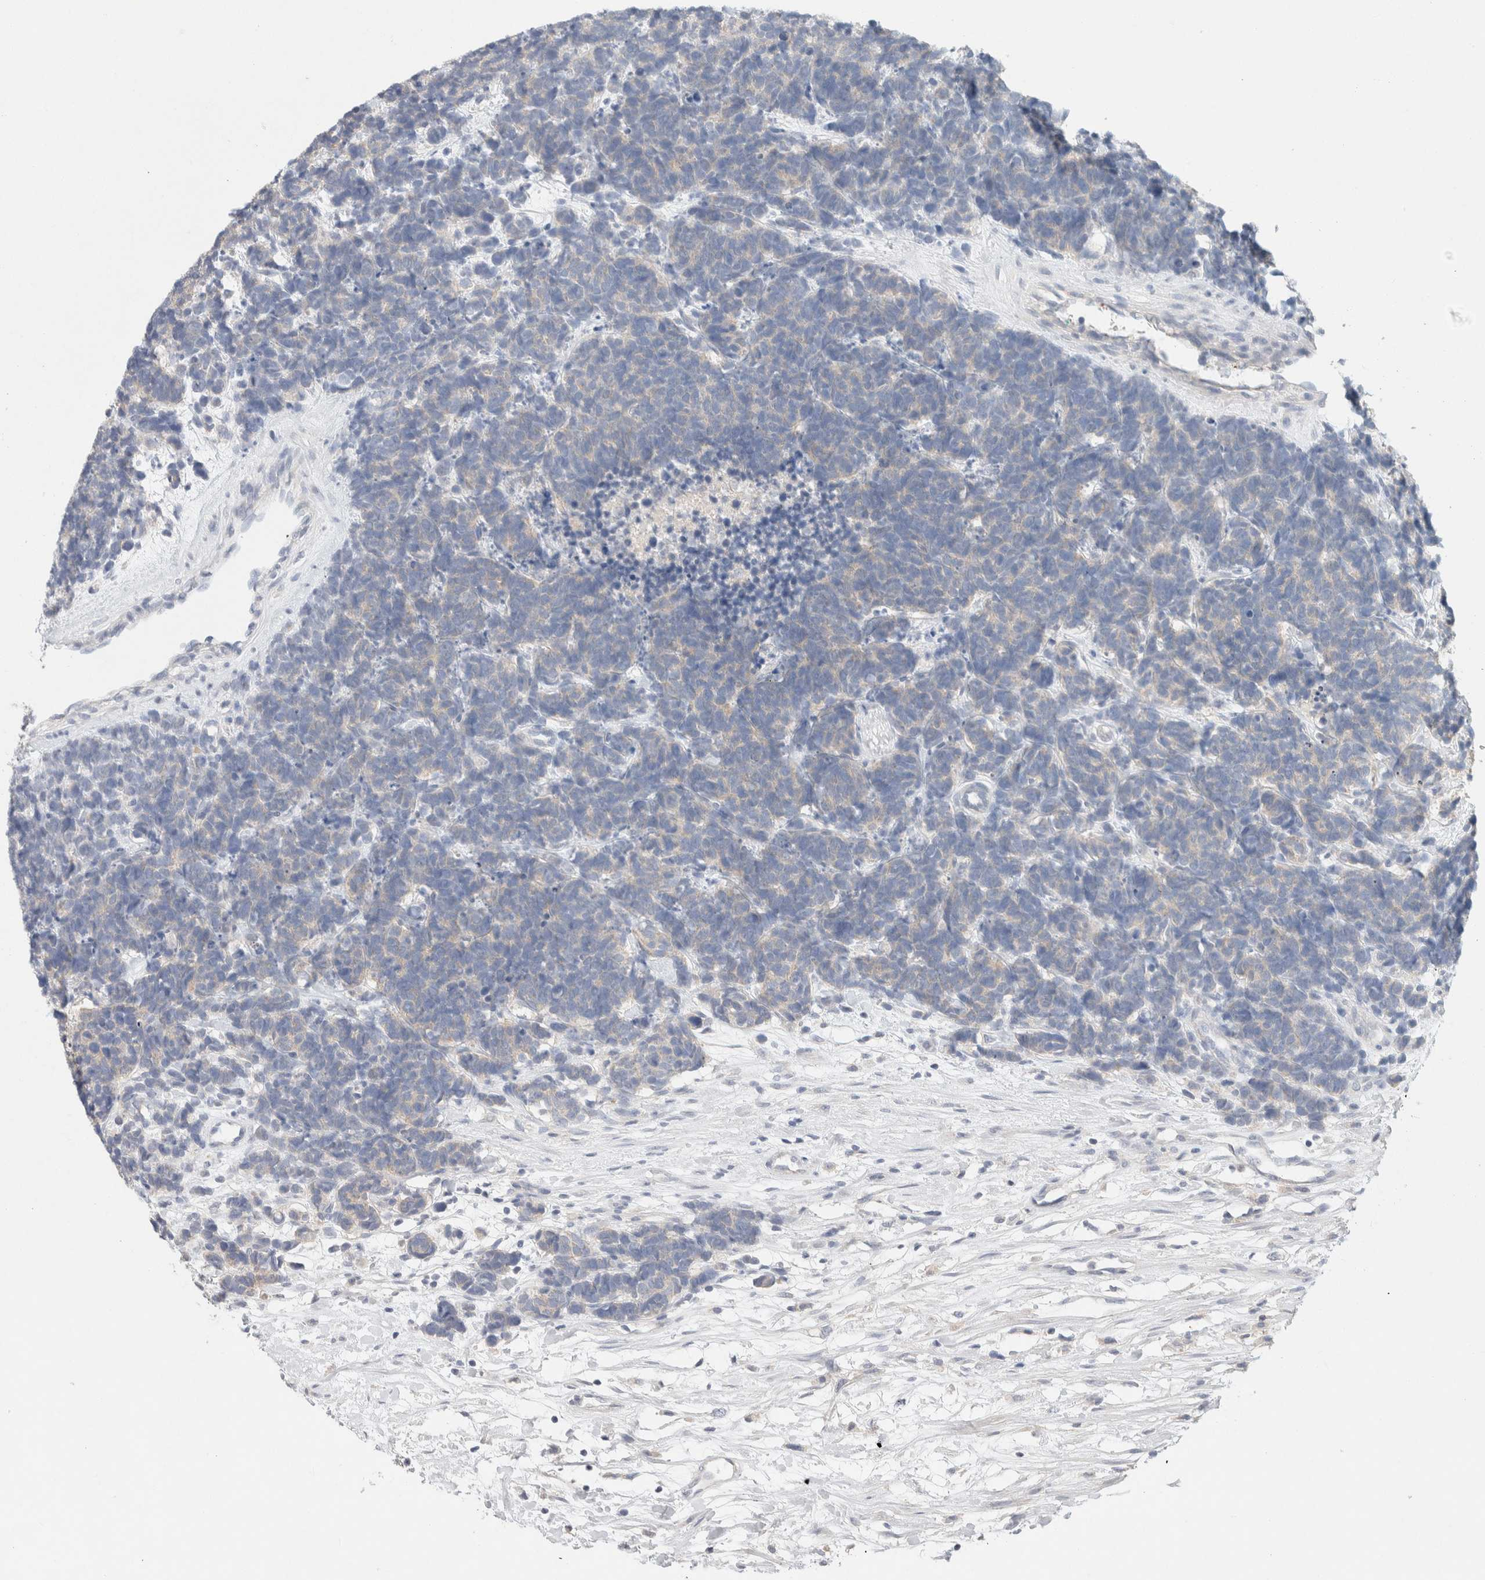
{"staining": {"intensity": "negative", "quantity": "none", "location": "none"}, "tissue": "carcinoid", "cell_type": "Tumor cells", "image_type": "cancer", "snomed": [{"axis": "morphology", "description": "Carcinoma, NOS"}, {"axis": "morphology", "description": "Carcinoid, malignant, NOS"}, {"axis": "topography", "description": "Urinary bladder"}], "caption": "Tumor cells are negative for protein expression in human carcinoid. (Immunohistochemistry, brightfield microscopy, high magnification).", "gene": "MPP2", "patient": {"sex": "male", "age": 57}}